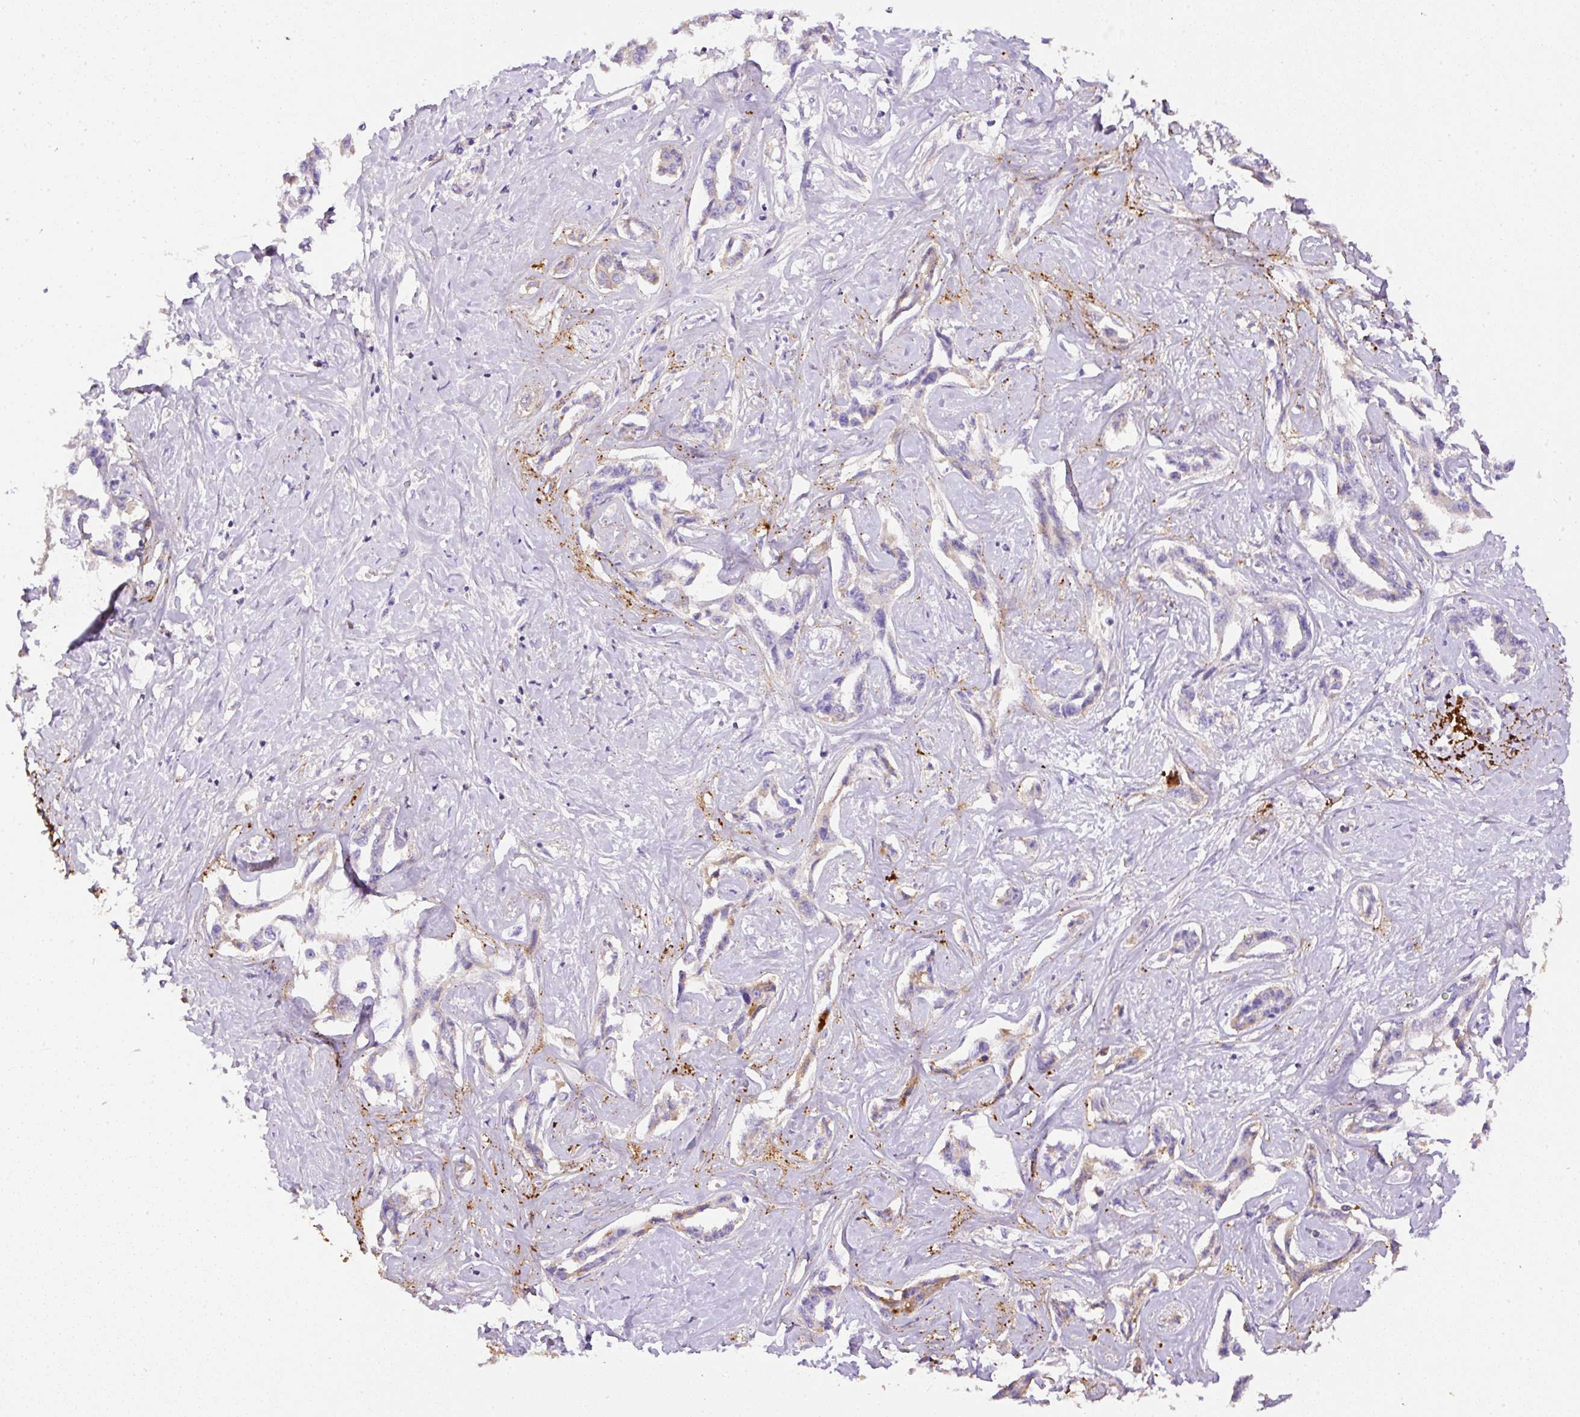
{"staining": {"intensity": "moderate", "quantity": "<25%", "location": "cytoplasmic/membranous"}, "tissue": "liver cancer", "cell_type": "Tumor cells", "image_type": "cancer", "snomed": [{"axis": "morphology", "description": "Cholangiocarcinoma"}, {"axis": "topography", "description": "Liver"}], "caption": "Protein expression by immunohistochemistry reveals moderate cytoplasmic/membranous positivity in approximately <25% of tumor cells in liver cholangiocarcinoma. (DAB (3,3'-diaminobenzidine) = brown stain, brightfield microscopy at high magnification).", "gene": "APCS", "patient": {"sex": "male", "age": 59}}